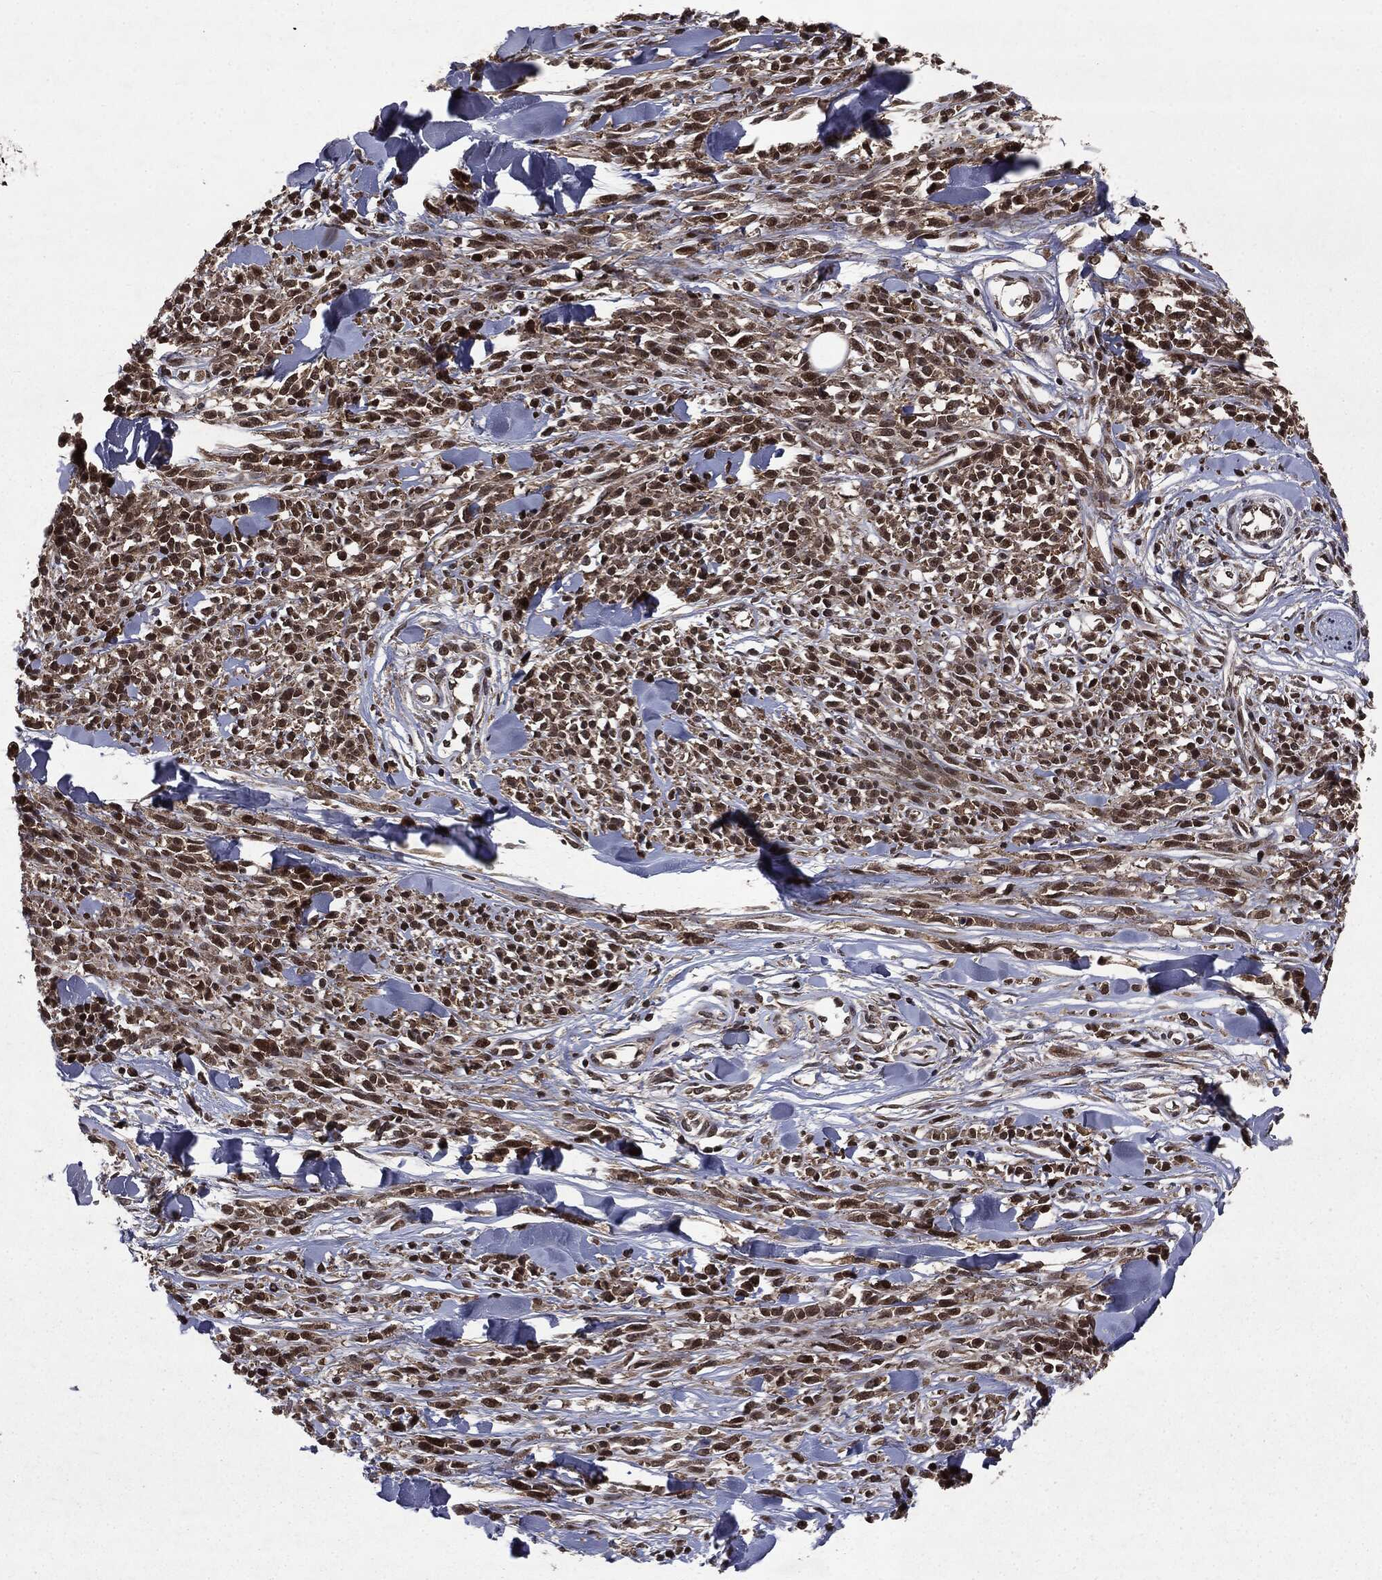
{"staining": {"intensity": "strong", "quantity": "25%-75%", "location": "nuclear"}, "tissue": "melanoma", "cell_type": "Tumor cells", "image_type": "cancer", "snomed": [{"axis": "morphology", "description": "Malignant melanoma, NOS"}, {"axis": "topography", "description": "Skin"}, {"axis": "topography", "description": "Skin of trunk"}], "caption": "Tumor cells show high levels of strong nuclear expression in about 25%-75% of cells in melanoma.", "gene": "STAU2", "patient": {"sex": "male", "age": 74}}